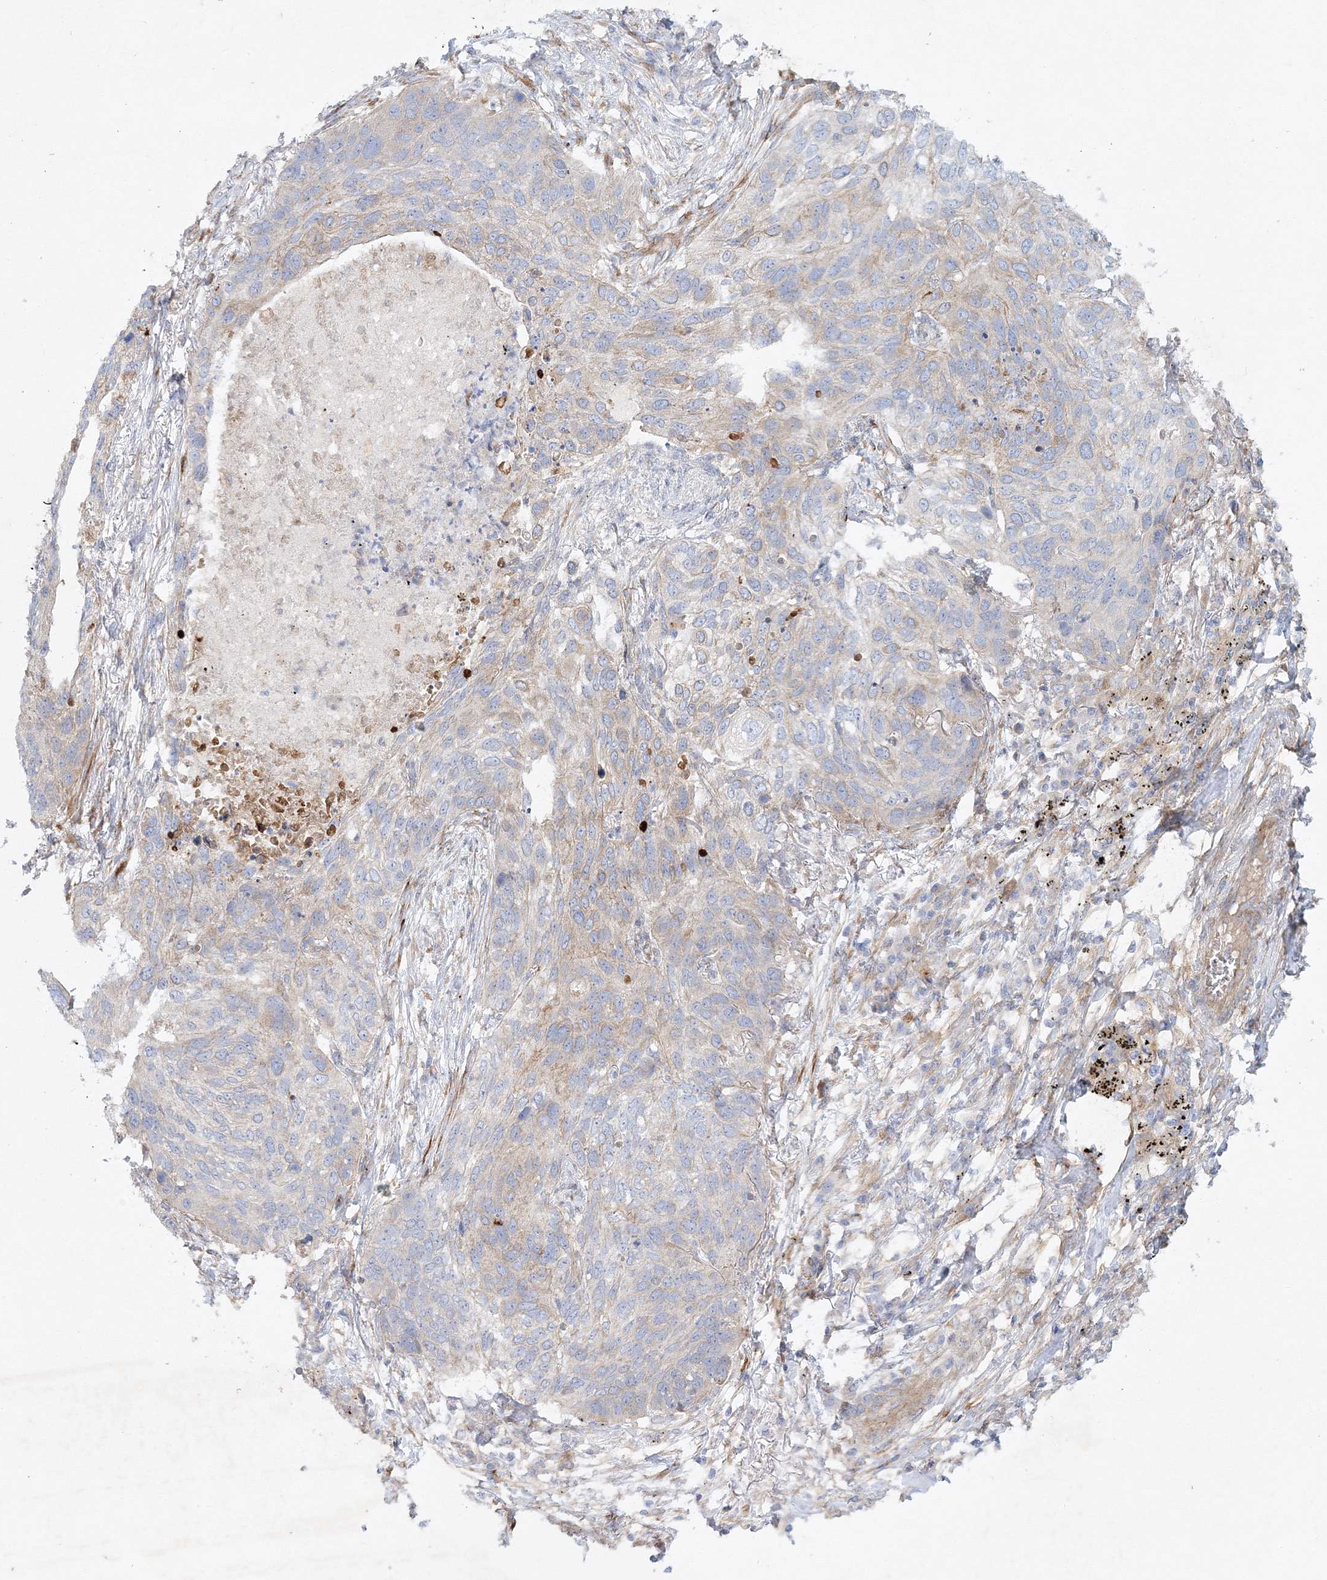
{"staining": {"intensity": "weak", "quantity": "<25%", "location": "cytoplasmic/membranous"}, "tissue": "lung cancer", "cell_type": "Tumor cells", "image_type": "cancer", "snomed": [{"axis": "morphology", "description": "Squamous cell carcinoma, NOS"}, {"axis": "topography", "description": "Lung"}], "caption": "Histopathology image shows no significant protein expression in tumor cells of lung cancer (squamous cell carcinoma). (DAB (3,3'-diaminobenzidine) IHC with hematoxylin counter stain).", "gene": "ZFYVE16", "patient": {"sex": "female", "age": 63}}